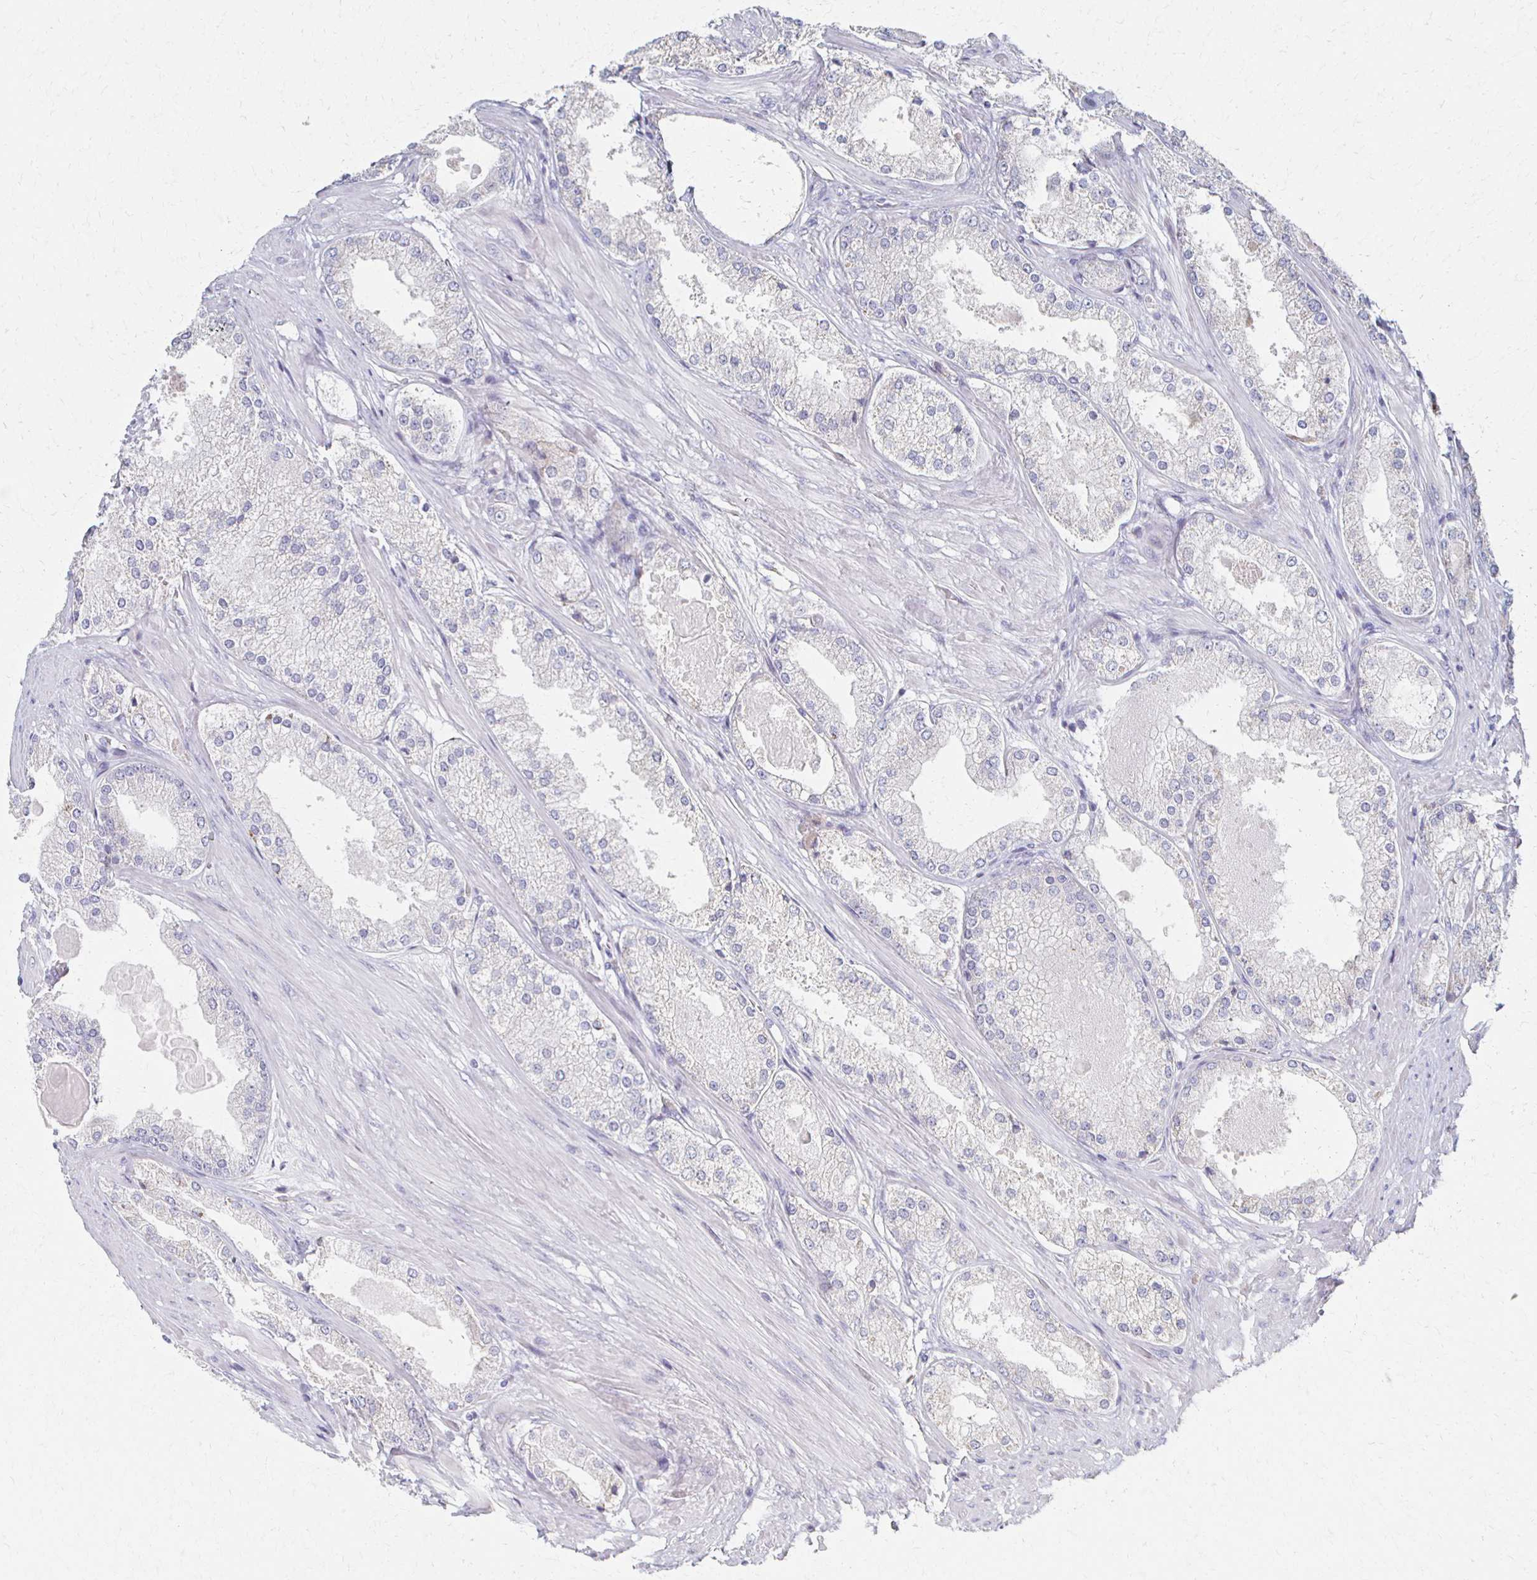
{"staining": {"intensity": "negative", "quantity": "none", "location": "none"}, "tissue": "prostate cancer", "cell_type": "Tumor cells", "image_type": "cancer", "snomed": [{"axis": "morphology", "description": "Adenocarcinoma, Low grade"}, {"axis": "topography", "description": "Prostate"}], "caption": "This is a image of immunohistochemistry staining of prostate cancer (adenocarcinoma (low-grade)), which shows no expression in tumor cells. (Stains: DAB immunohistochemistry (IHC) with hematoxylin counter stain, Microscopy: brightfield microscopy at high magnification).", "gene": "ATP1A3", "patient": {"sex": "male", "age": 68}}